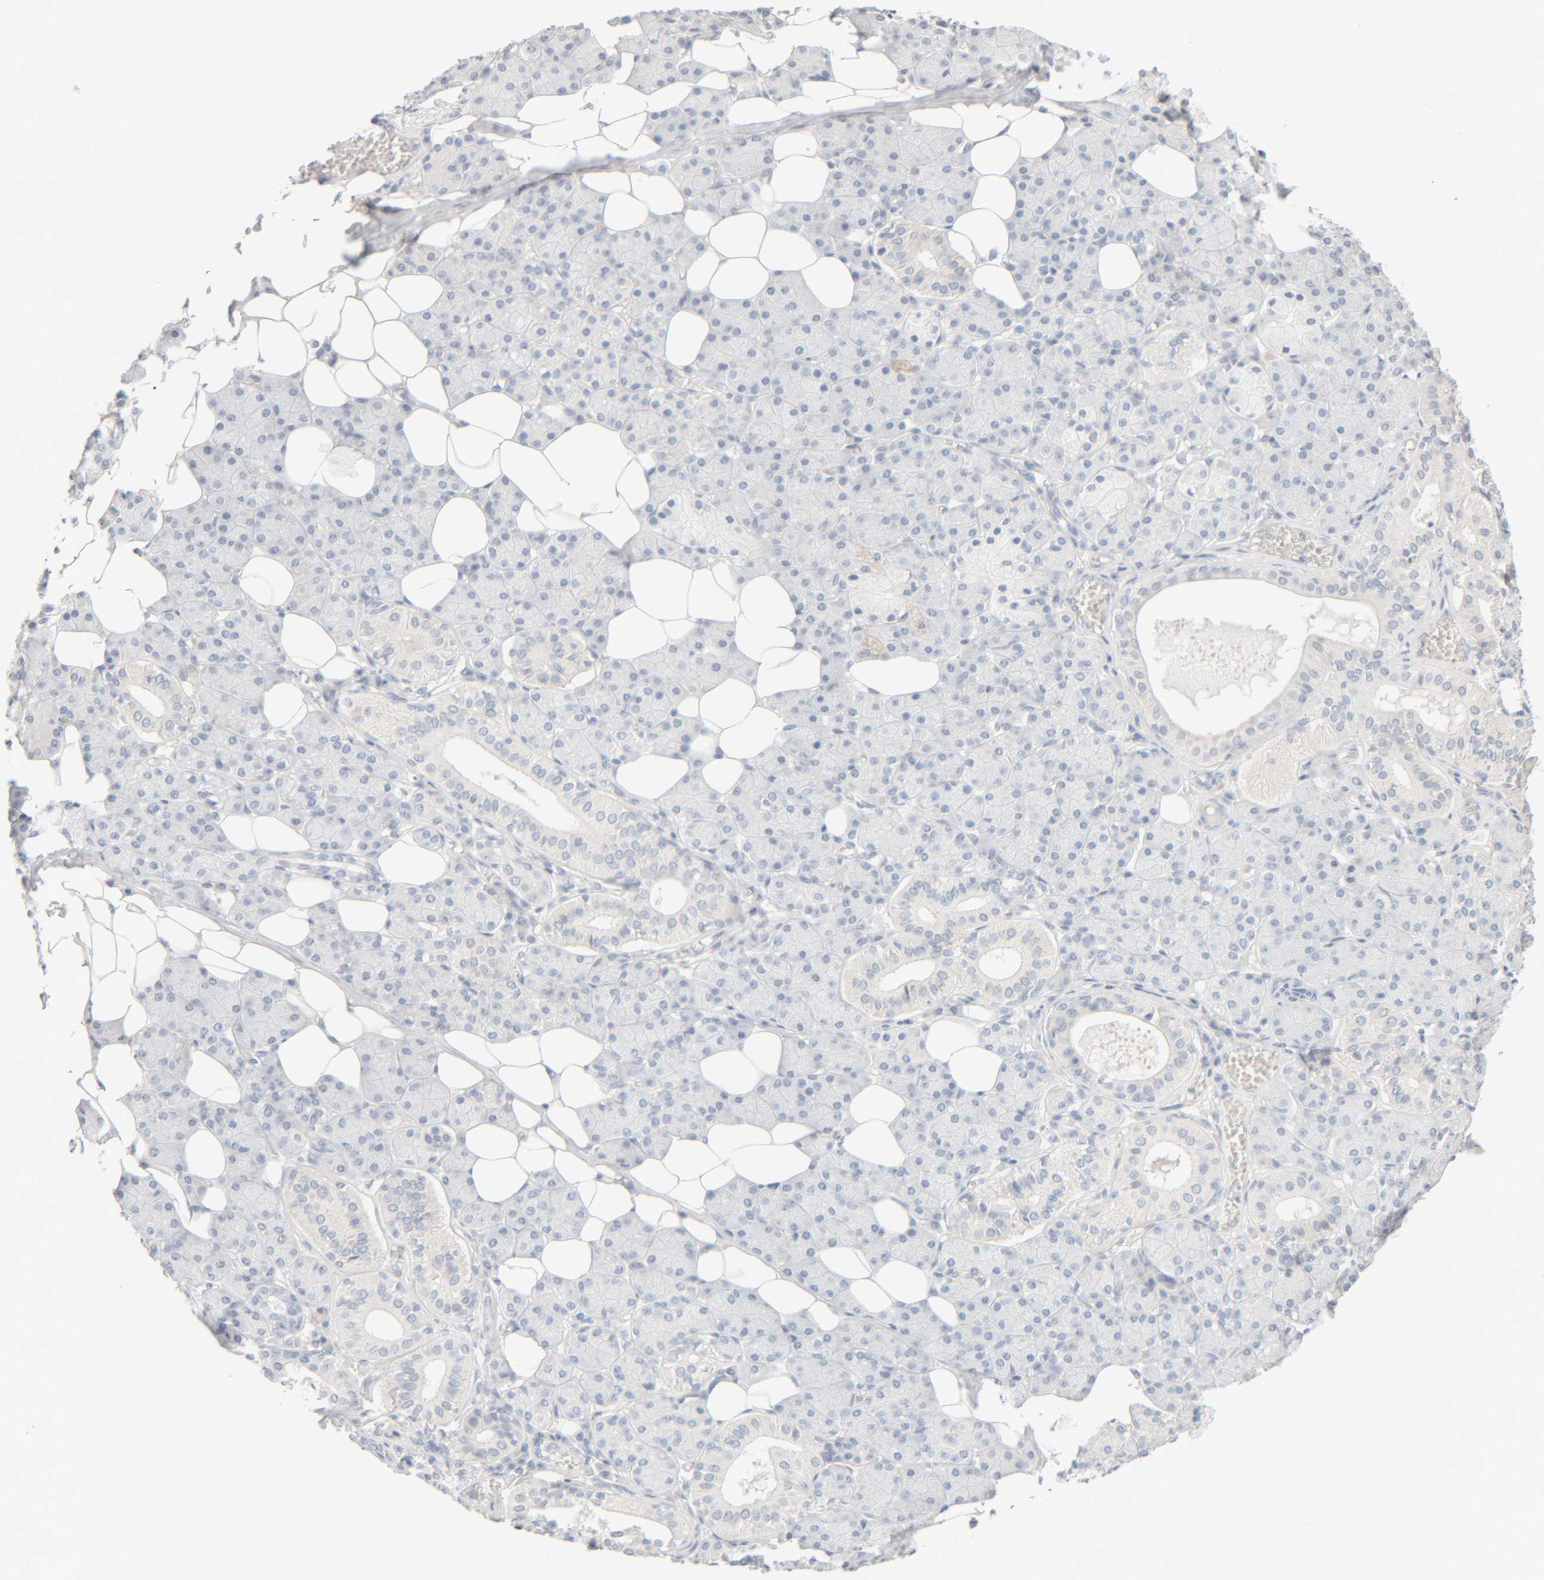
{"staining": {"intensity": "negative", "quantity": "none", "location": "none"}, "tissue": "salivary gland", "cell_type": "Glandular cells", "image_type": "normal", "snomed": [{"axis": "morphology", "description": "Normal tissue, NOS"}, {"axis": "topography", "description": "Salivary gland"}], "caption": "DAB (3,3'-diaminobenzidine) immunohistochemical staining of normal human salivary gland exhibits no significant expression in glandular cells.", "gene": "RIDA", "patient": {"sex": "female", "age": 33}}